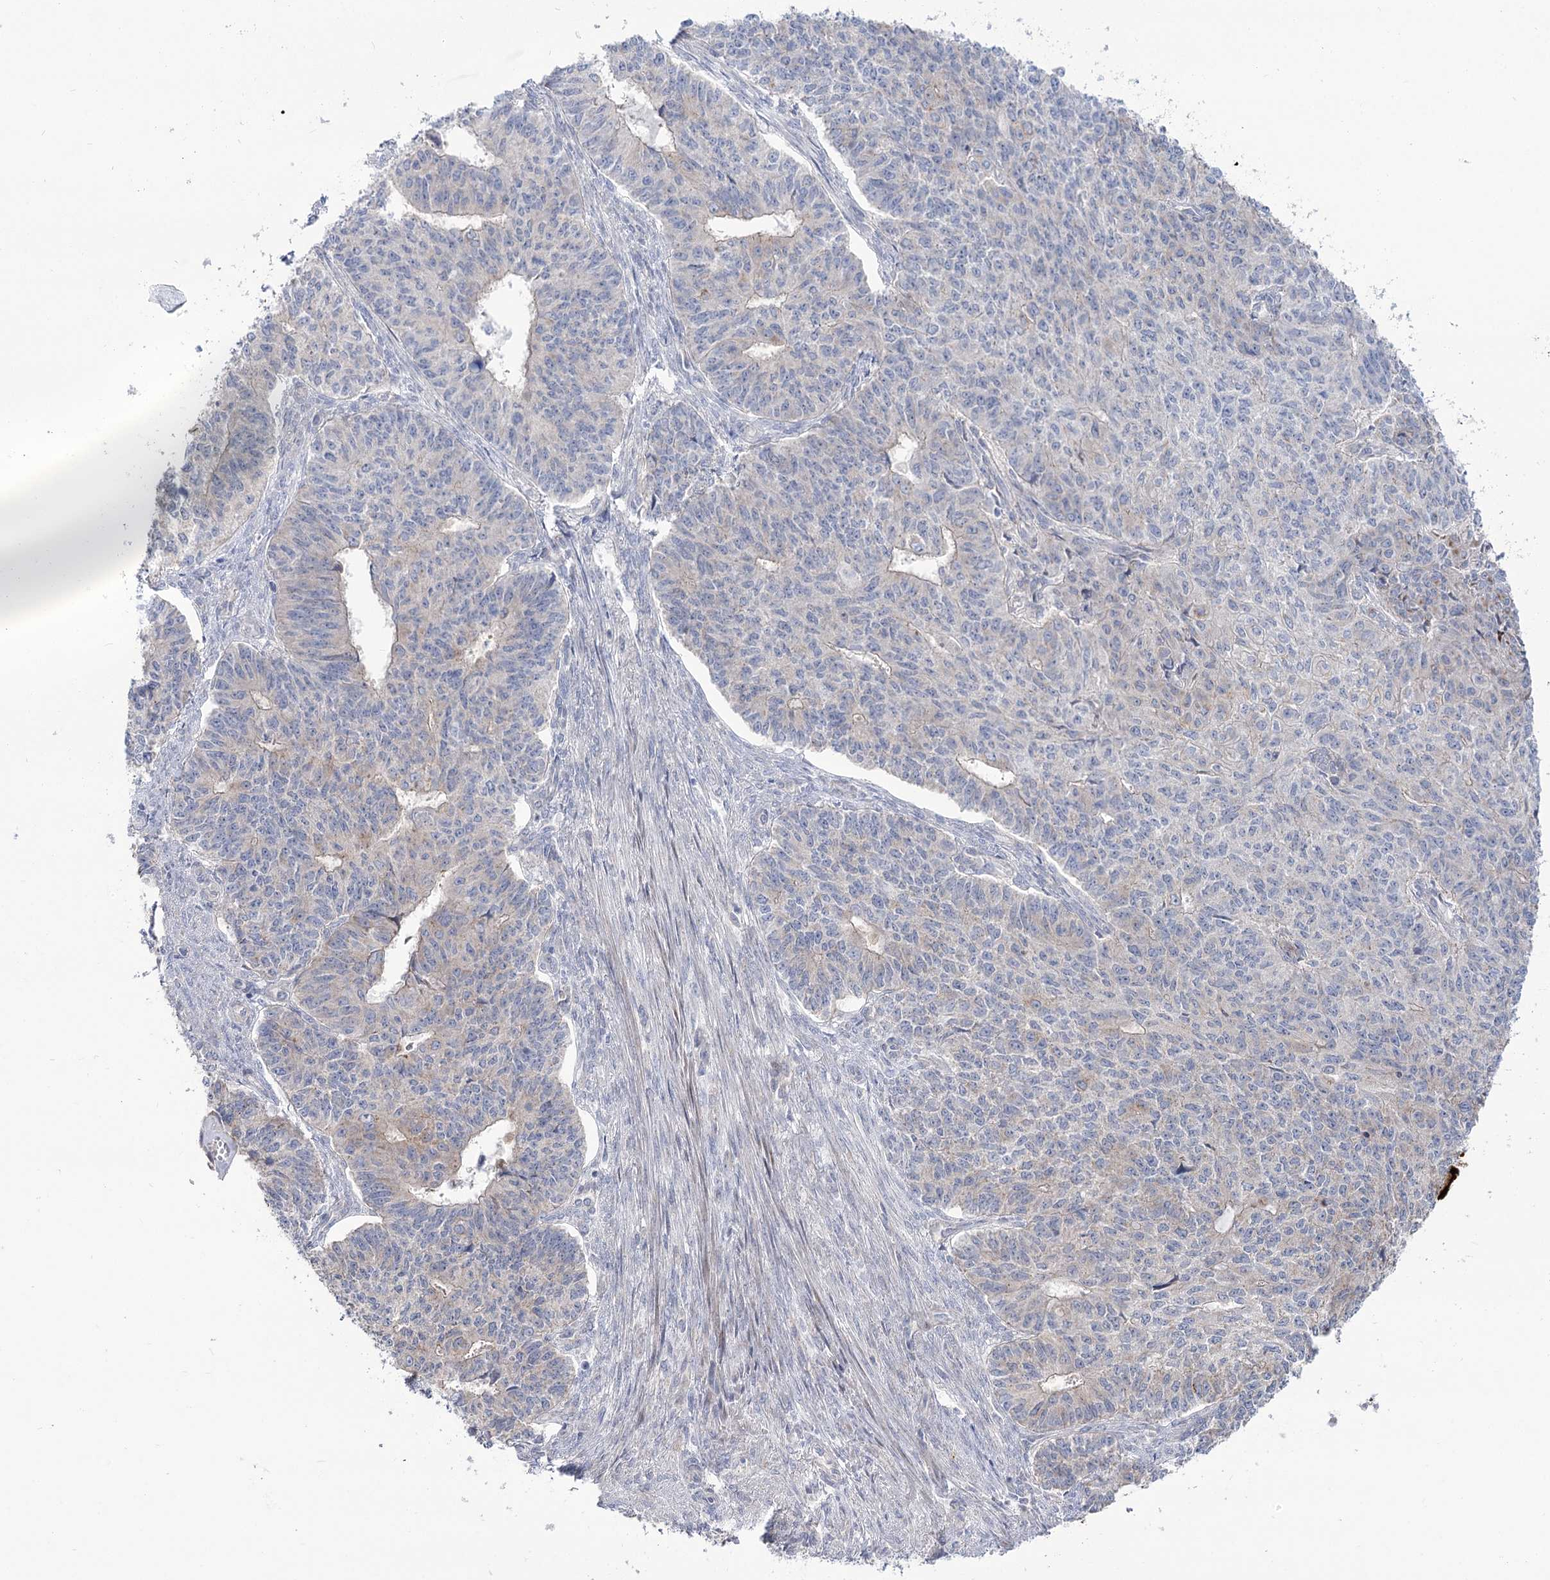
{"staining": {"intensity": "negative", "quantity": "none", "location": "none"}, "tissue": "endometrial cancer", "cell_type": "Tumor cells", "image_type": "cancer", "snomed": [{"axis": "morphology", "description": "Adenocarcinoma, NOS"}, {"axis": "topography", "description": "Endometrium"}], "caption": "Immunohistochemical staining of adenocarcinoma (endometrial) displays no significant staining in tumor cells.", "gene": "SUOX", "patient": {"sex": "female", "age": 32}}